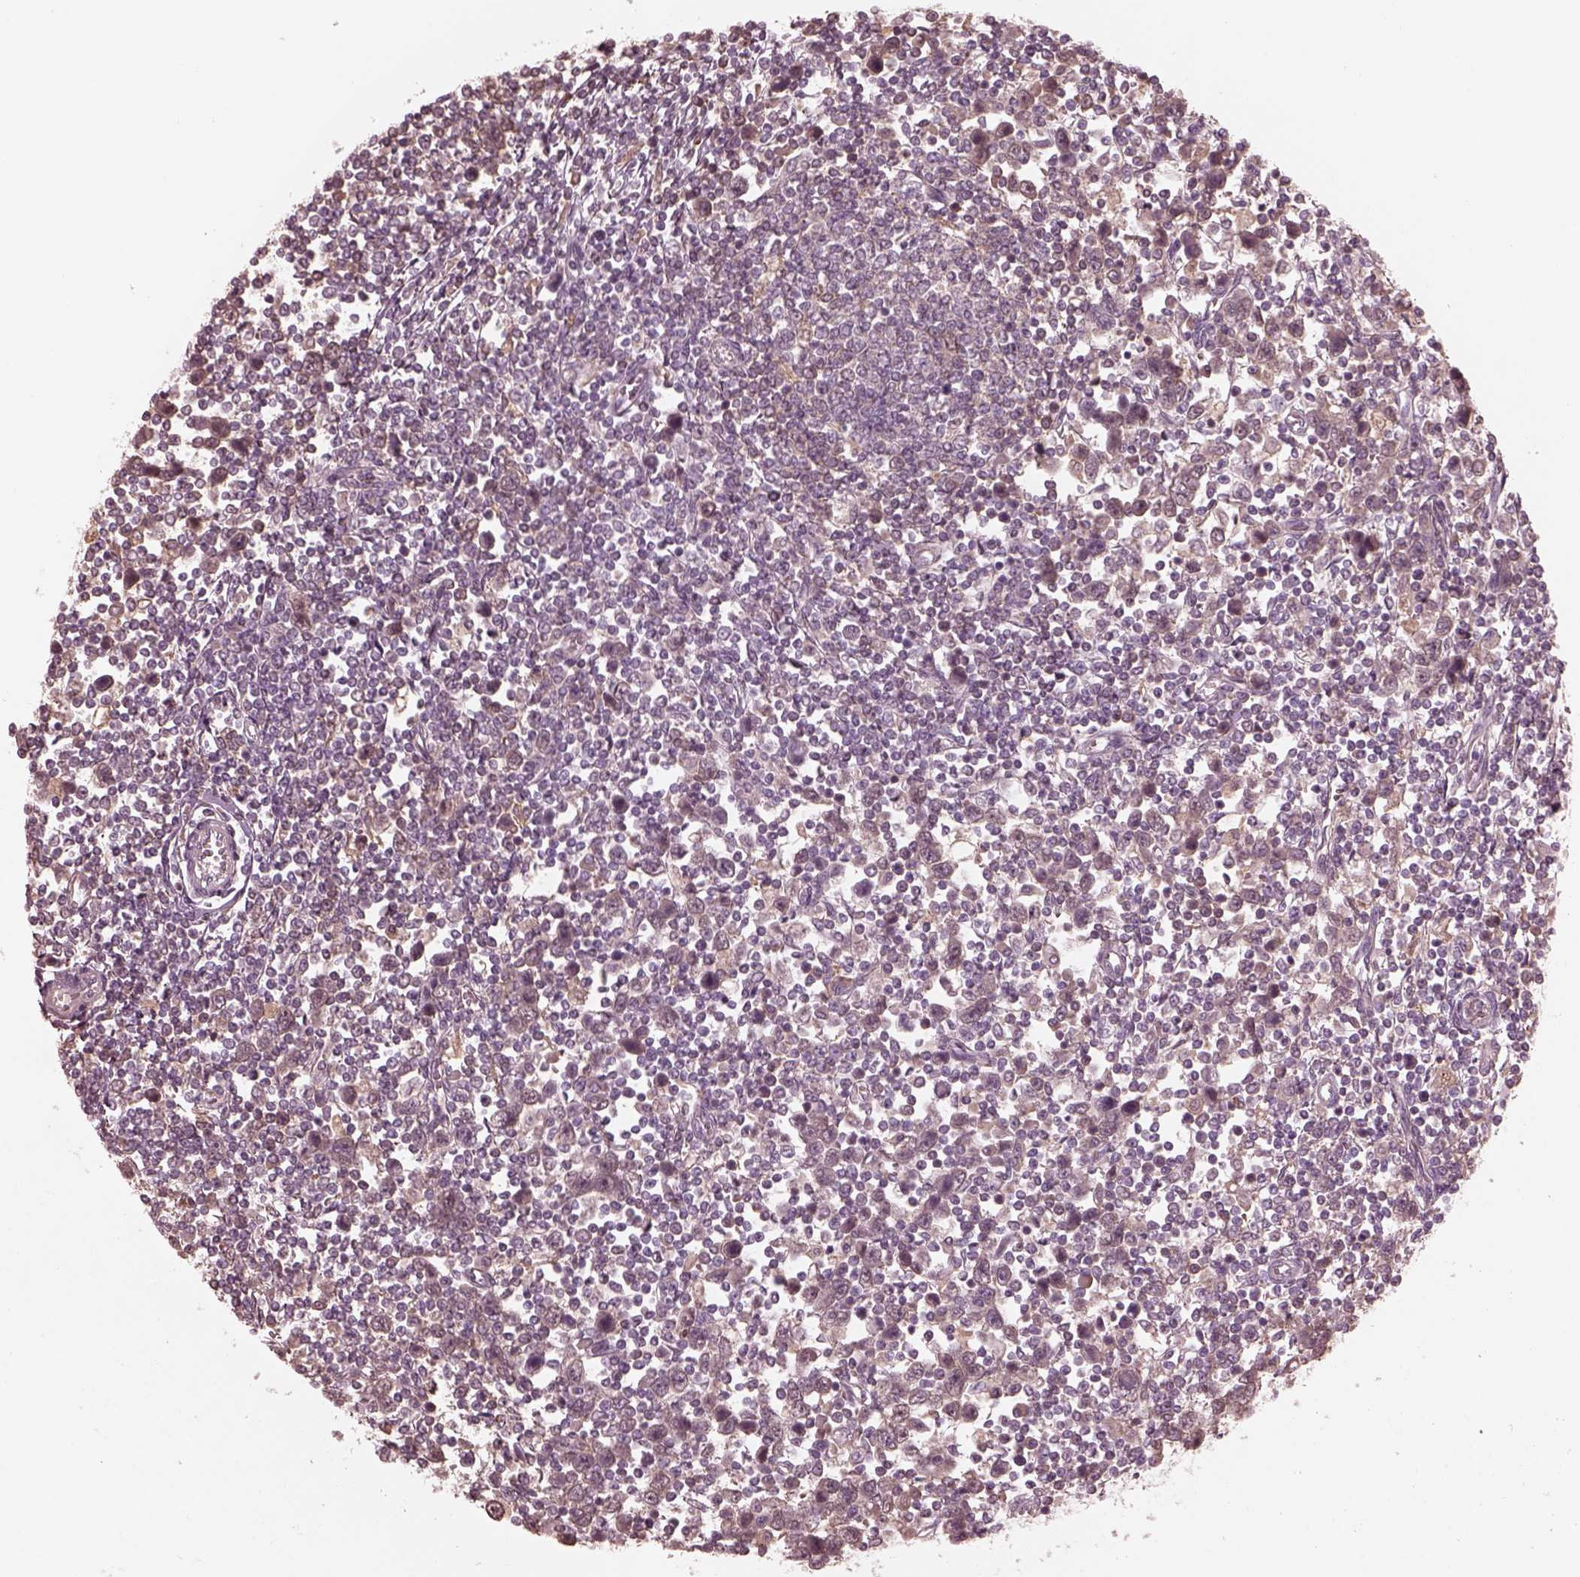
{"staining": {"intensity": "negative", "quantity": "none", "location": "none"}, "tissue": "testis cancer", "cell_type": "Tumor cells", "image_type": "cancer", "snomed": [{"axis": "morphology", "description": "Normal tissue, NOS"}, {"axis": "morphology", "description": "Seminoma, NOS"}, {"axis": "topography", "description": "Testis"}, {"axis": "topography", "description": "Epididymis"}], "caption": "The IHC micrograph has no significant positivity in tumor cells of testis cancer tissue. (Stains: DAB (3,3'-diaminobenzidine) immunohistochemistry (IHC) with hematoxylin counter stain, Microscopy: brightfield microscopy at high magnification).", "gene": "VWA5B1", "patient": {"sex": "male", "age": 34}}